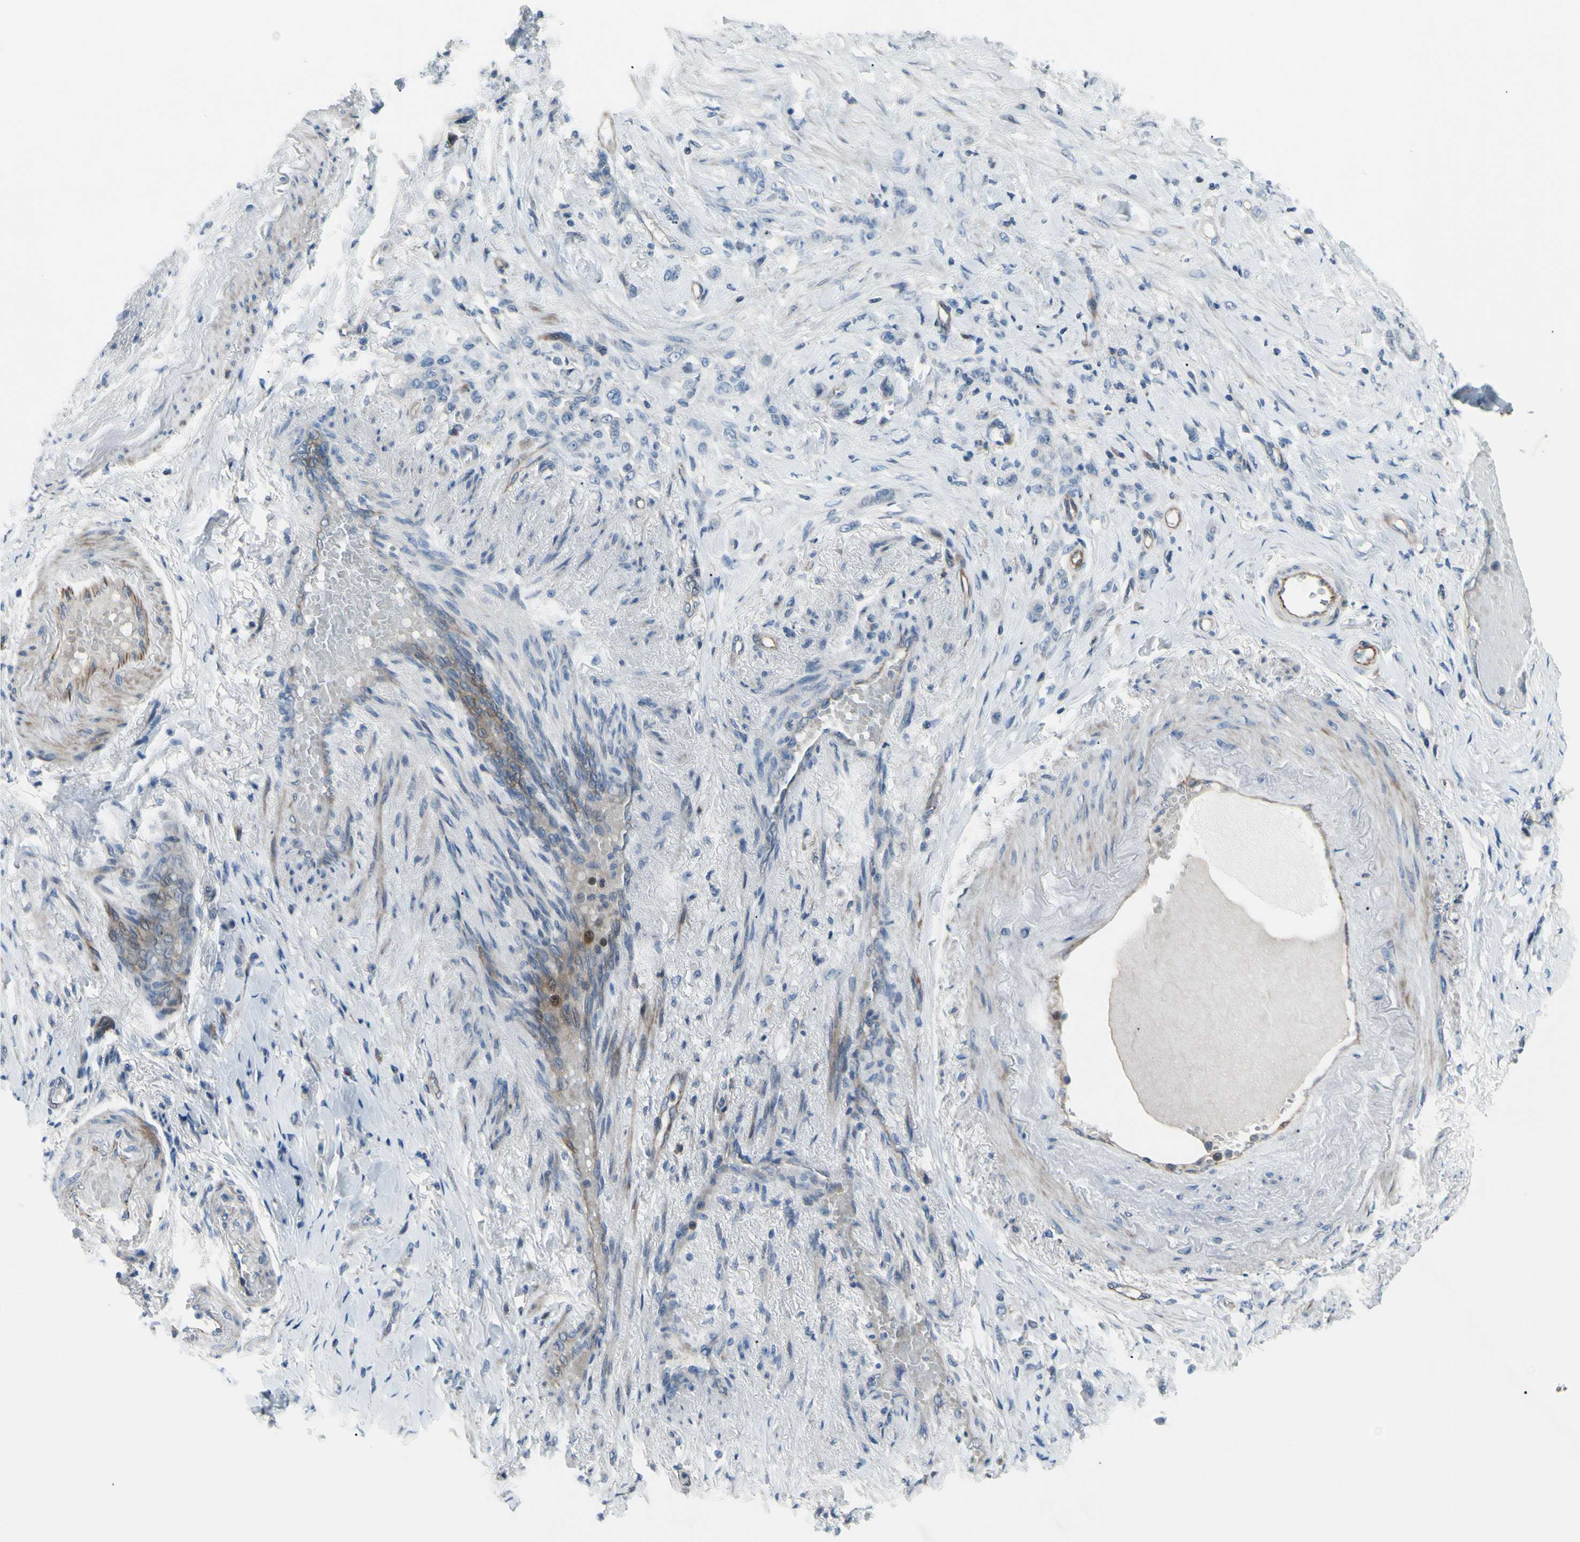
{"staining": {"intensity": "weak", "quantity": "<25%", "location": "cytoplasmic/membranous"}, "tissue": "stomach cancer", "cell_type": "Tumor cells", "image_type": "cancer", "snomed": [{"axis": "morphology", "description": "Adenocarcinoma, NOS"}, {"axis": "topography", "description": "Stomach"}], "caption": "This is a photomicrograph of immunohistochemistry staining of stomach cancer (adenocarcinoma), which shows no positivity in tumor cells. The staining was performed using DAB to visualize the protein expression in brown, while the nuclei were stained in blue with hematoxylin (Magnification: 20x).", "gene": "PAK2", "patient": {"sex": "male", "age": 82}}